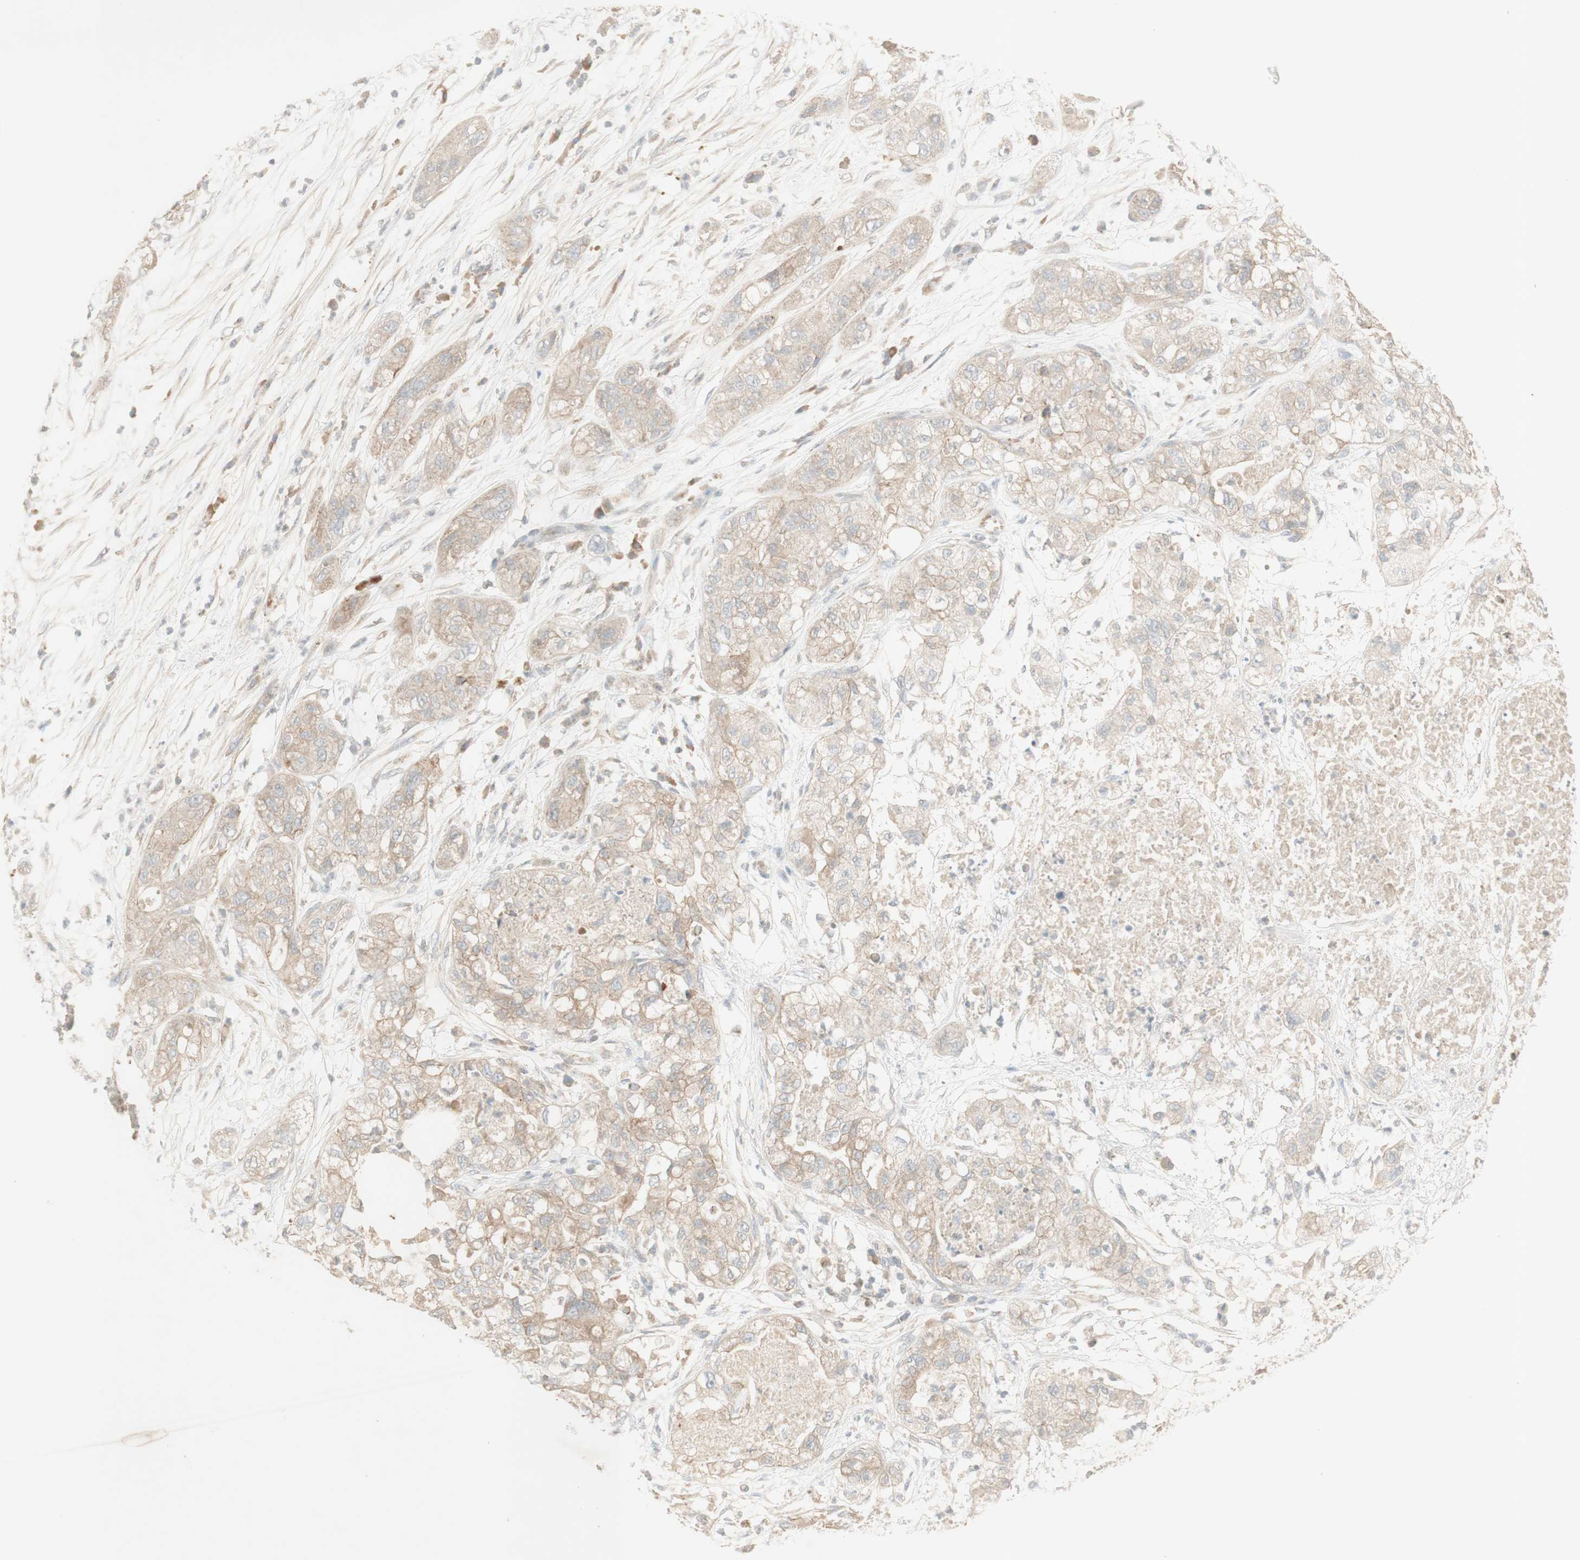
{"staining": {"intensity": "weak", "quantity": ">75%", "location": "cytoplasmic/membranous"}, "tissue": "pancreatic cancer", "cell_type": "Tumor cells", "image_type": "cancer", "snomed": [{"axis": "morphology", "description": "Adenocarcinoma, NOS"}, {"axis": "topography", "description": "Pancreas"}], "caption": "Immunohistochemical staining of human pancreatic cancer (adenocarcinoma) exhibits low levels of weak cytoplasmic/membranous protein staining in about >75% of tumor cells.", "gene": "PTGER4", "patient": {"sex": "female", "age": 78}}